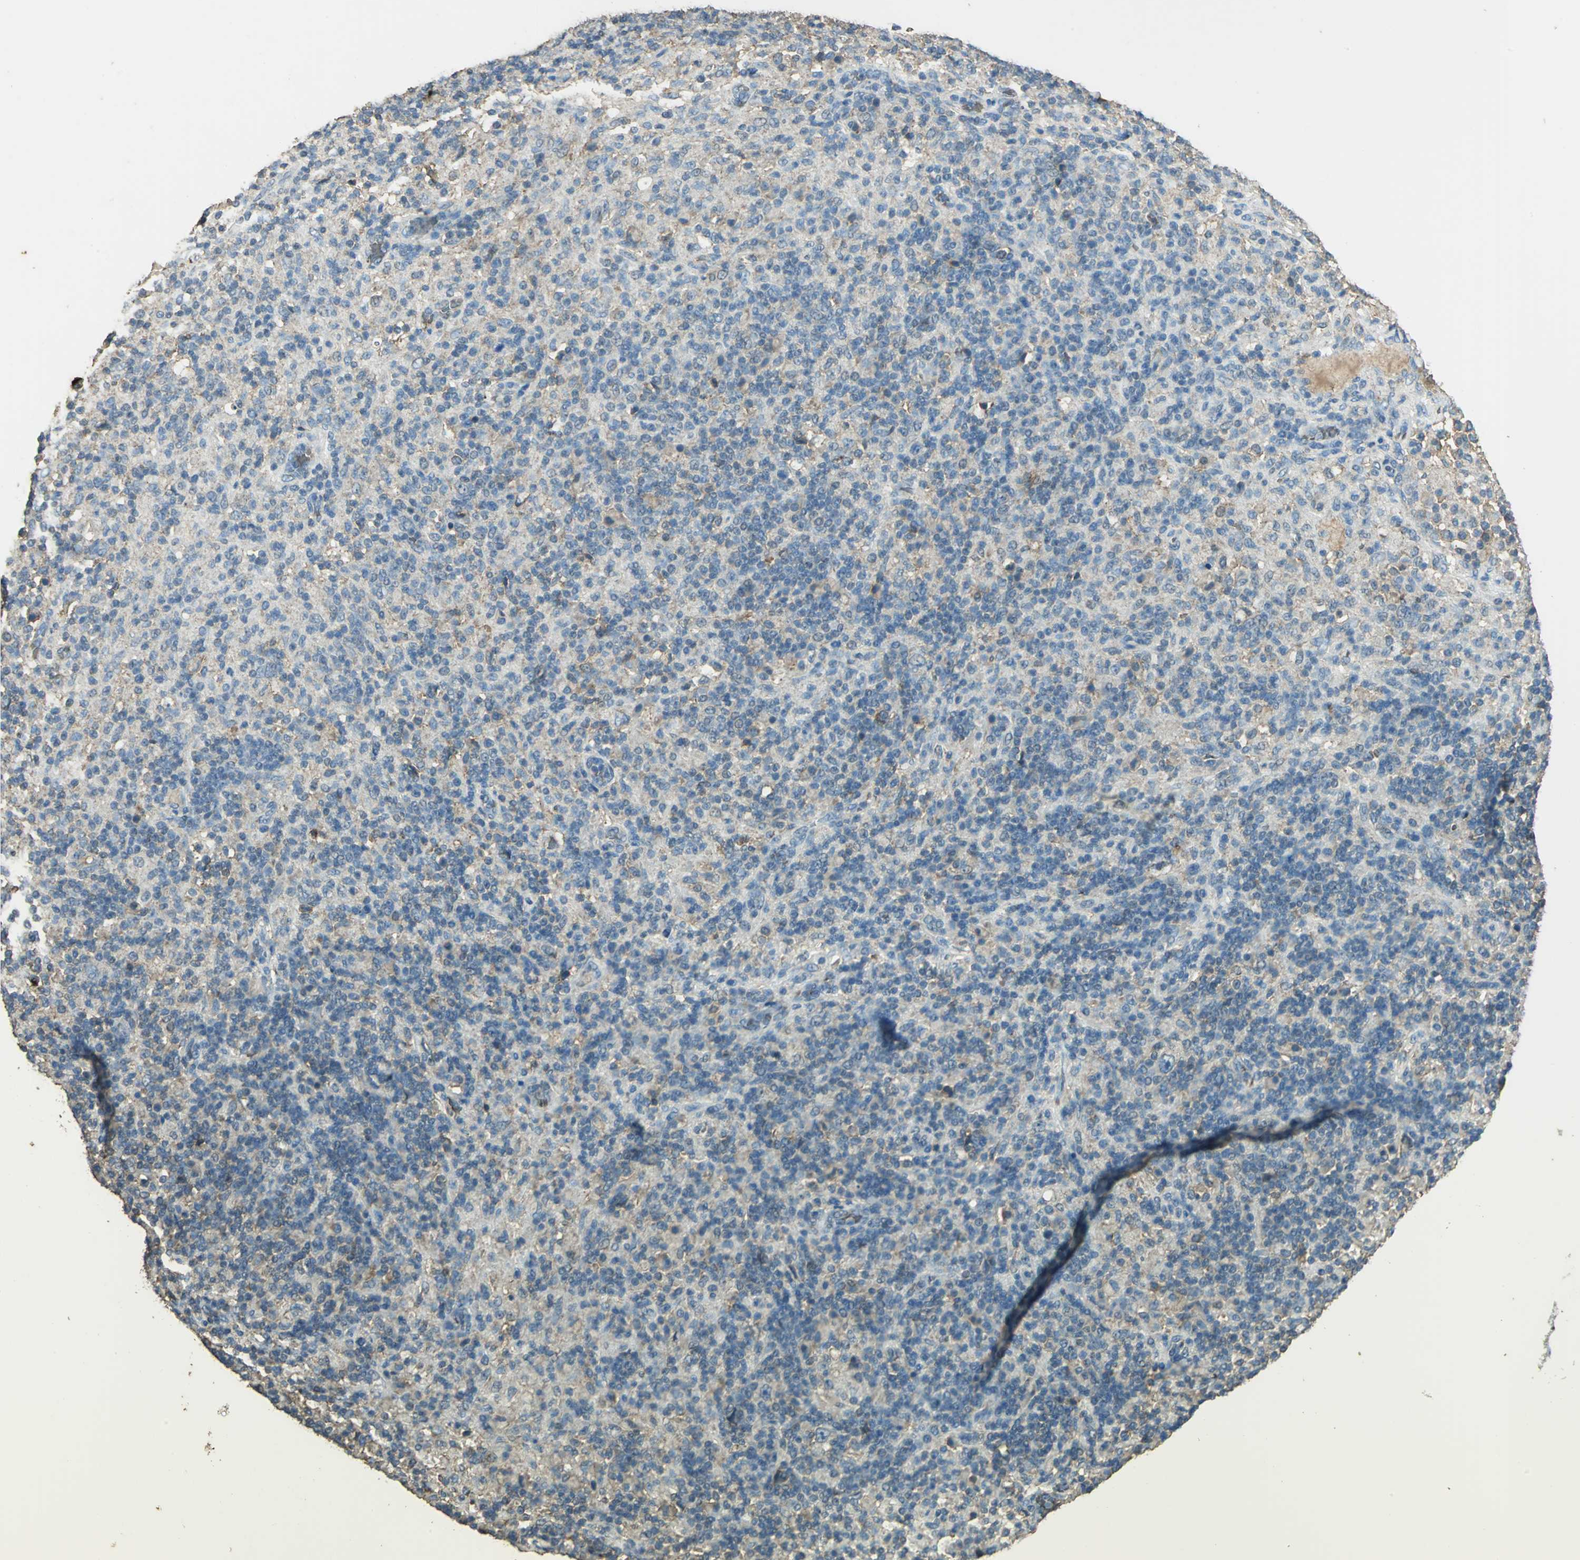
{"staining": {"intensity": "weak", "quantity": "25%-75%", "location": "cytoplasmic/membranous"}, "tissue": "lymphoma", "cell_type": "Tumor cells", "image_type": "cancer", "snomed": [{"axis": "morphology", "description": "Hodgkin's disease, NOS"}, {"axis": "topography", "description": "Lymph node"}], "caption": "A high-resolution photomicrograph shows immunohistochemistry (IHC) staining of Hodgkin's disease, which reveals weak cytoplasmic/membranous staining in about 25%-75% of tumor cells.", "gene": "TRAPPC2", "patient": {"sex": "male", "age": 70}}